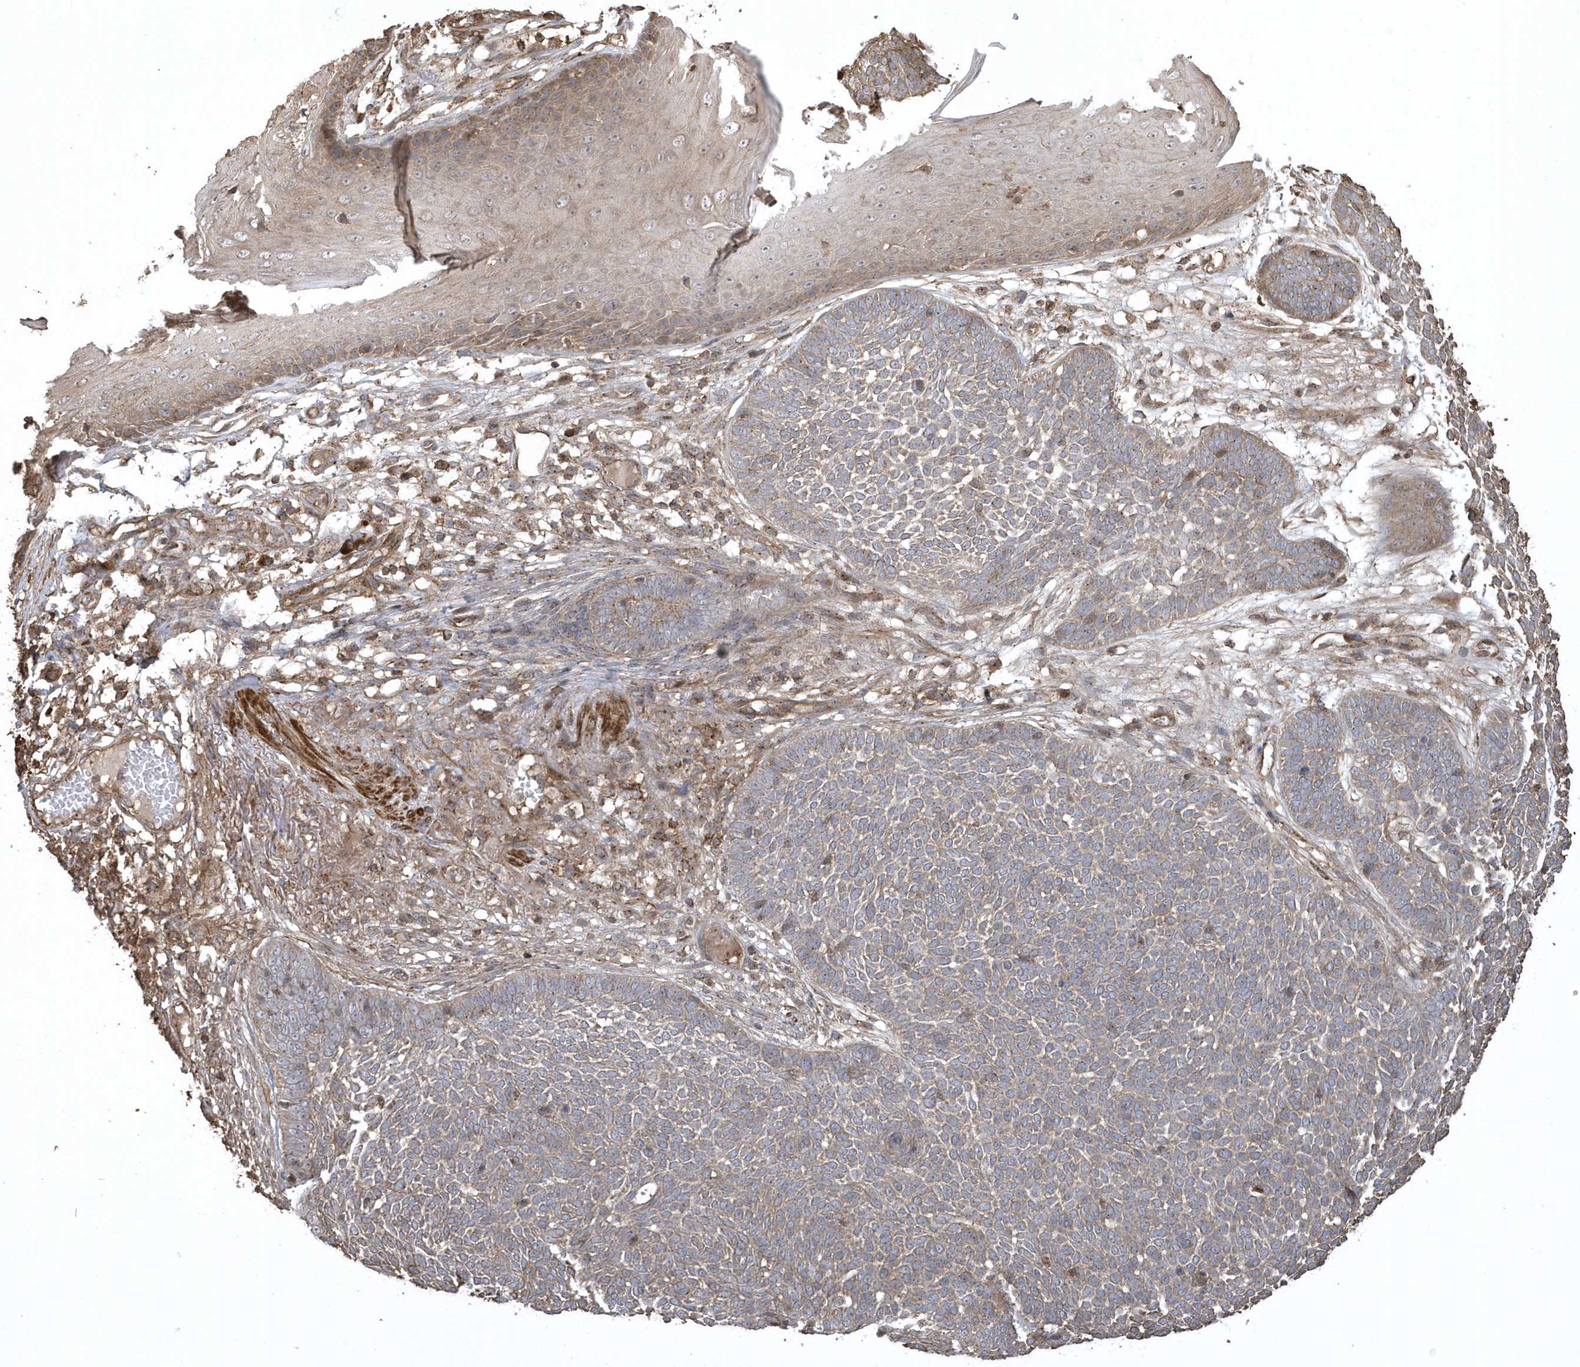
{"staining": {"intensity": "weak", "quantity": ">75%", "location": "cytoplasmic/membranous"}, "tissue": "skin cancer", "cell_type": "Tumor cells", "image_type": "cancer", "snomed": [{"axis": "morphology", "description": "Normal tissue, NOS"}, {"axis": "morphology", "description": "Basal cell carcinoma"}, {"axis": "topography", "description": "Skin"}], "caption": "An image of basal cell carcinoma (skin) stained for a protein demonstrates weak cytoplasmic/membranous brown staining in tumor cells.", "gene": "SENP8", "patient": {"sex": "male", "age": 64}}